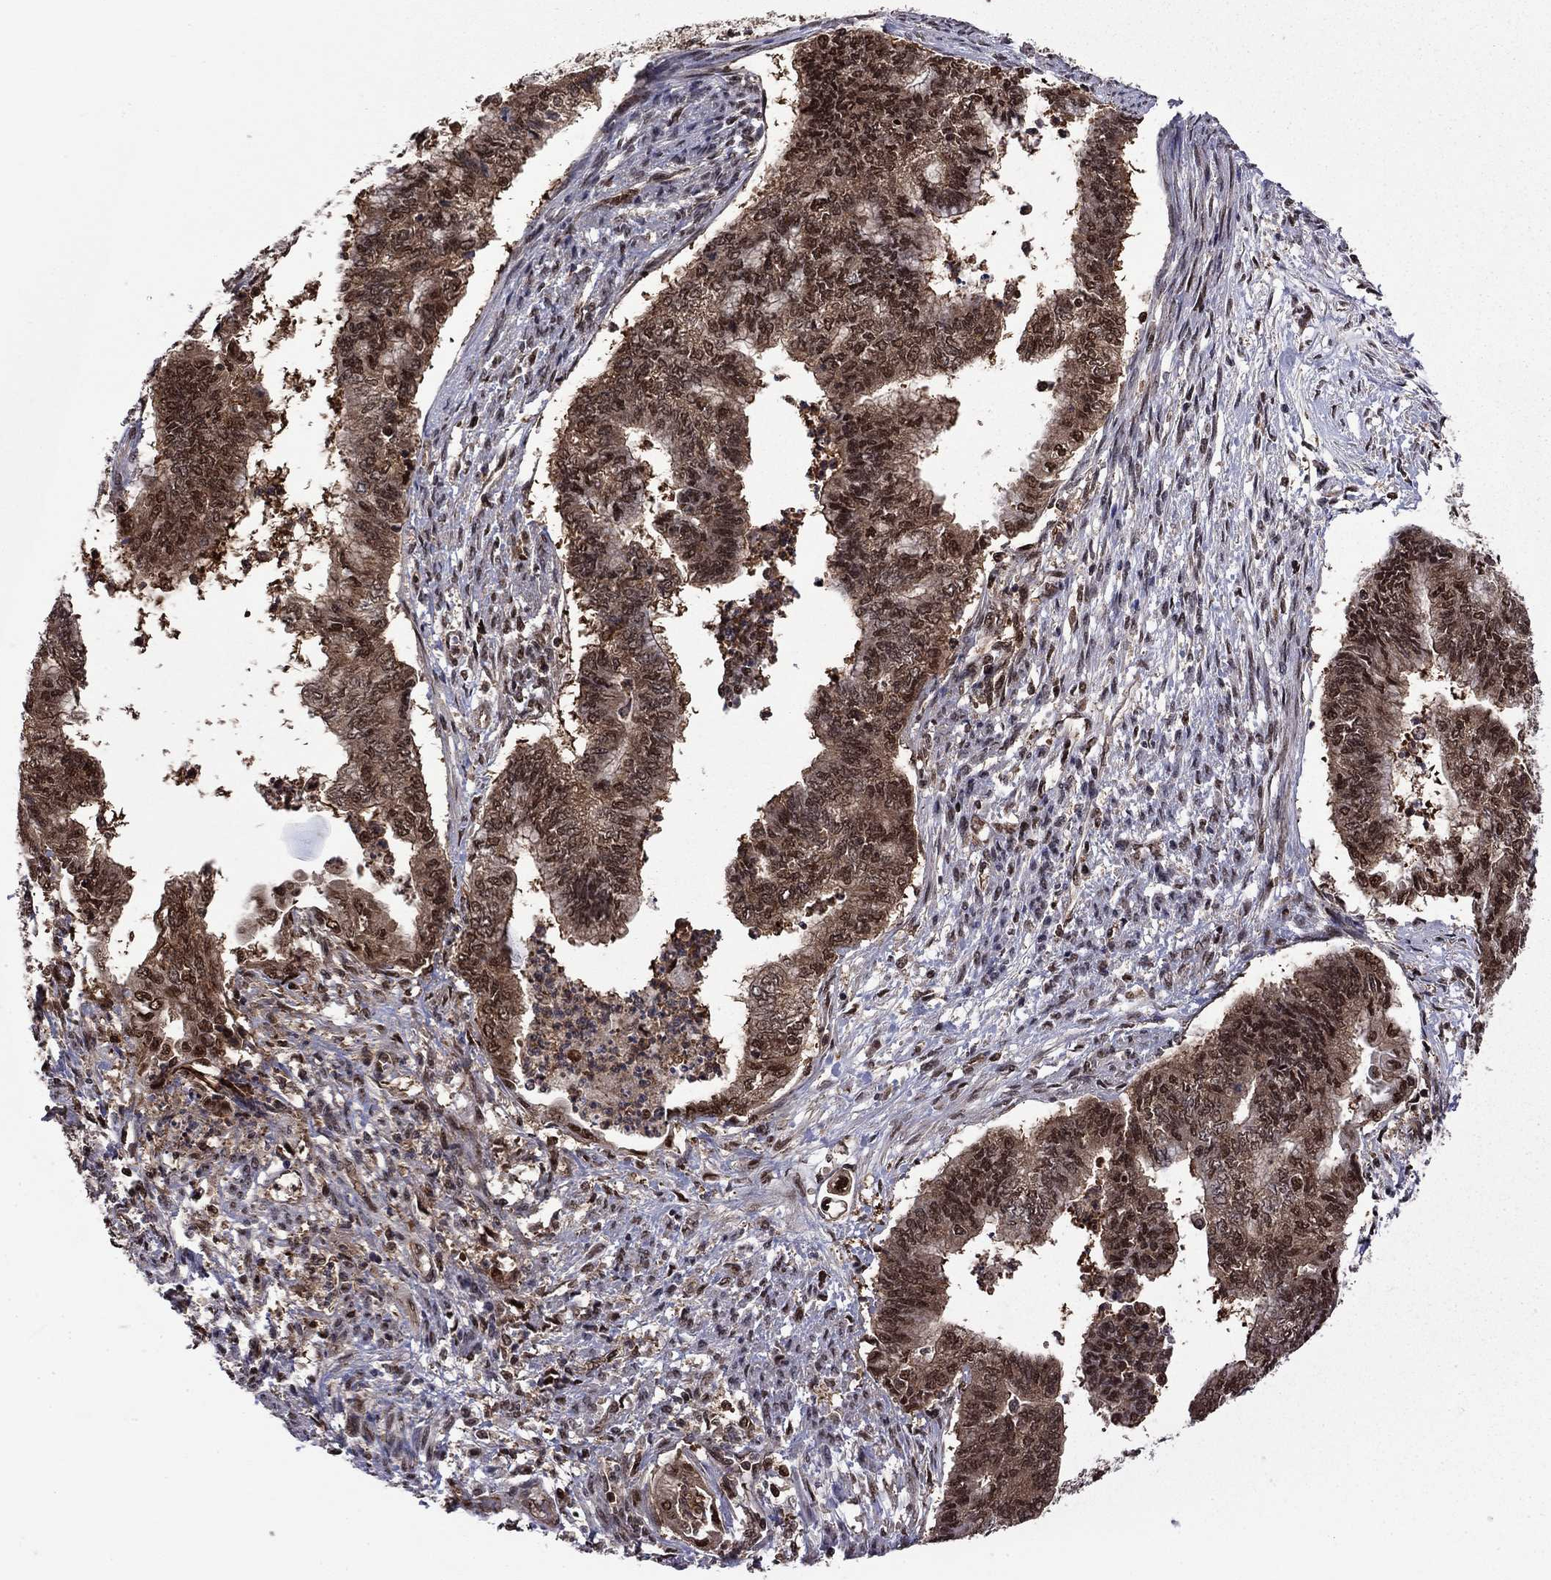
{"staining": {"intensity": "moderate", "quantity": "25%-75%", "location": "cytoplasmic/membranous,nuclear"}, "tissue": "endometrial cancer", "cell_type": "Tumor cells", "image_type": "cancer", "snomed": [{"axis": "morphology", "description": "Adenocarcinoma, NOS"}, {"axis": "topography", "description": "Endometrium"}], "caption": "Immunohistochemical staining of human endometrial cancer displays medium levels of moderate cytoplasmic/membranous and nuclear protein positivity in about 25%-75% of tumor cells.", "gene": "PSMD2", "patient": {"sex": "female", "age": 65}}